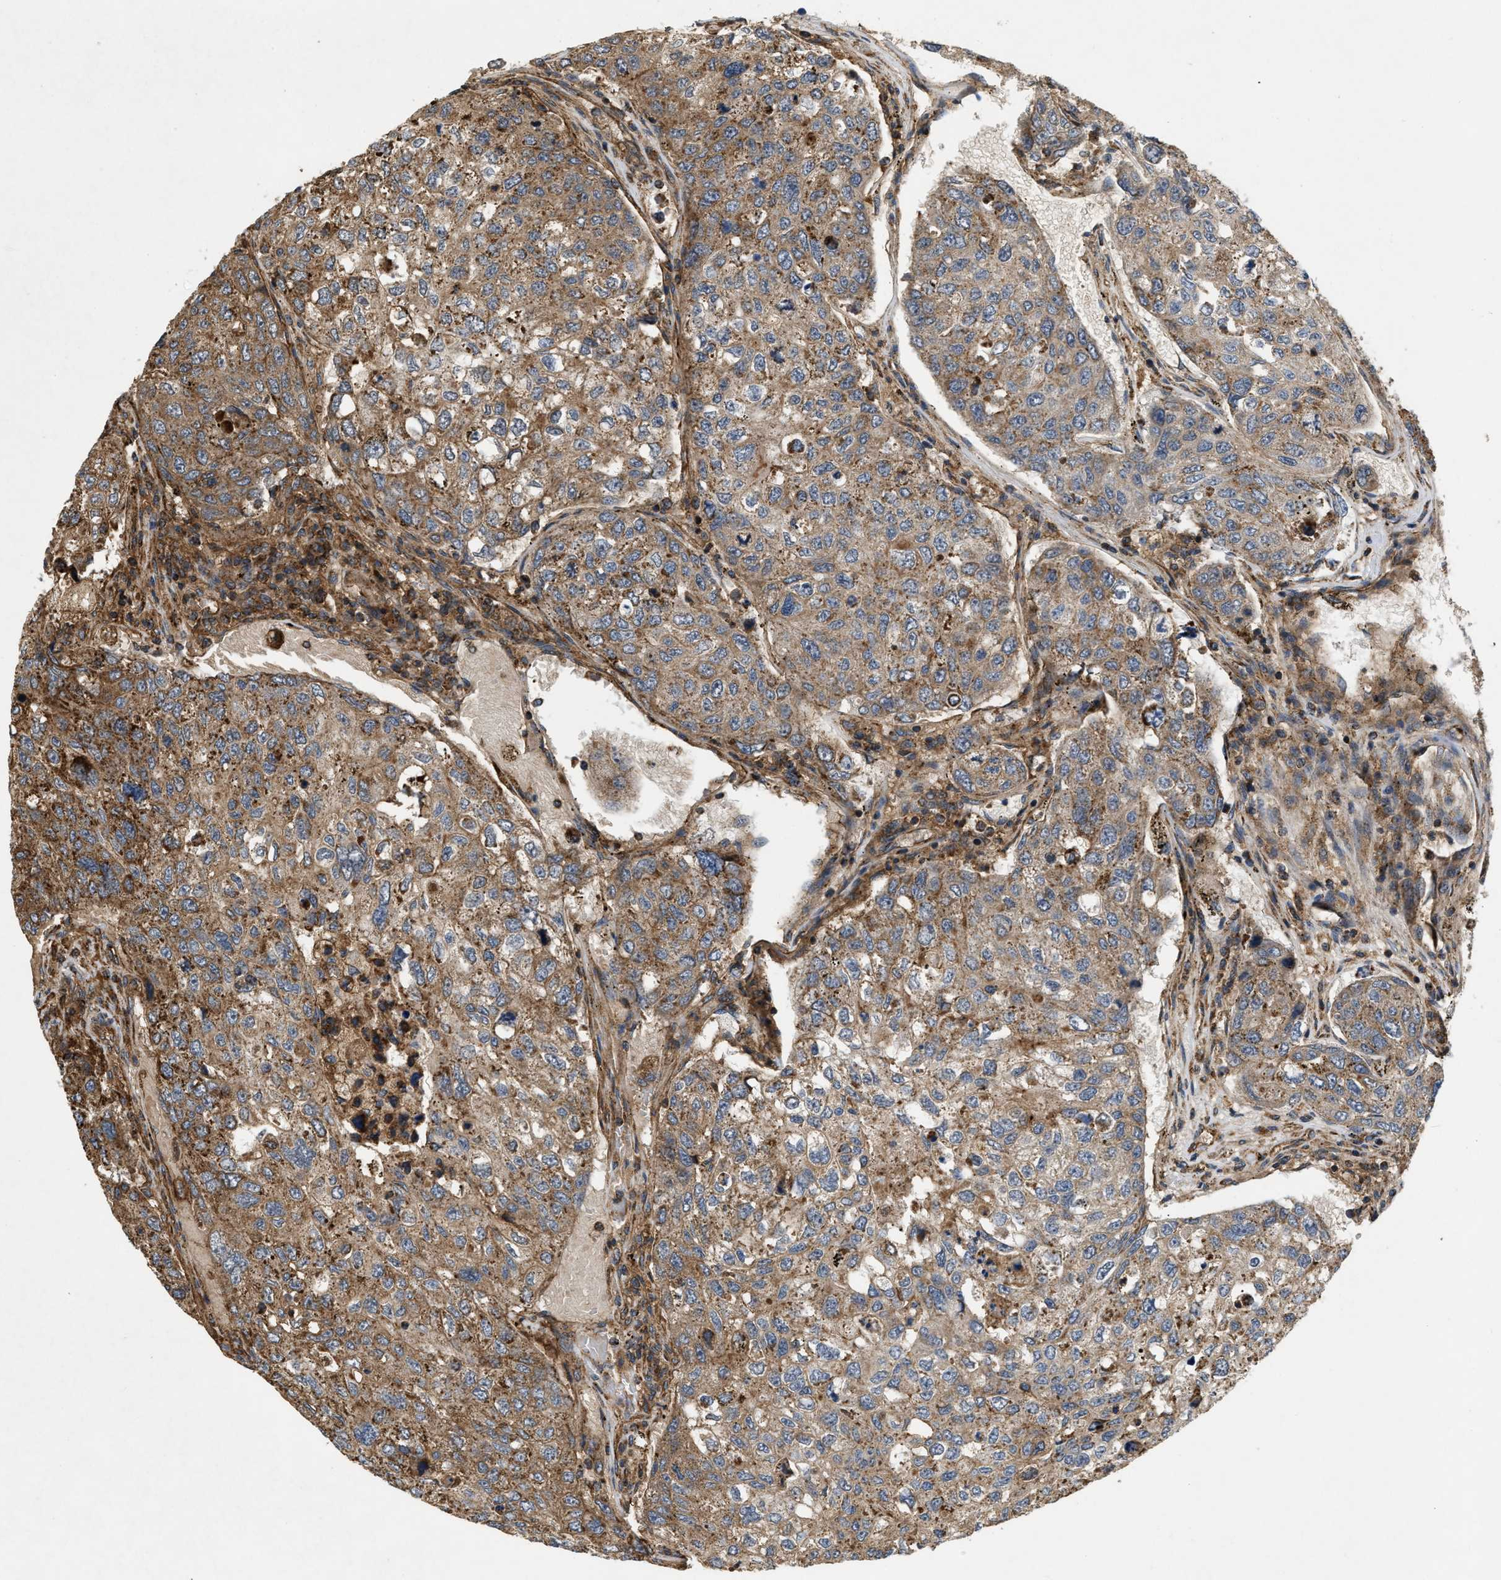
{"staining": {"intensity": "moderate", "quantity": ">75%", "location": "cytoplasmic/membranous"}, "tissue": "urothelial cancer", "cell_type": "Tumor cells", "image_type": "cancer", "snomed": [{"axis": "morphology", "description": "Urothelial carcinoma, High grade"}, {"axis": "topography", "description": "Lymph node"}, {"axis": "topography", "description": "Urinary bladder"}], "caption": "Protein expression analysis of human urothelial carcinoma (high-grade) reveals moderate cytoplasmic/membranous expression in approximately >75% of tumor cells. Nuclei are stained in blue.", "gene": "GNB4", "patient": {"sex": "male", "age": 51}}